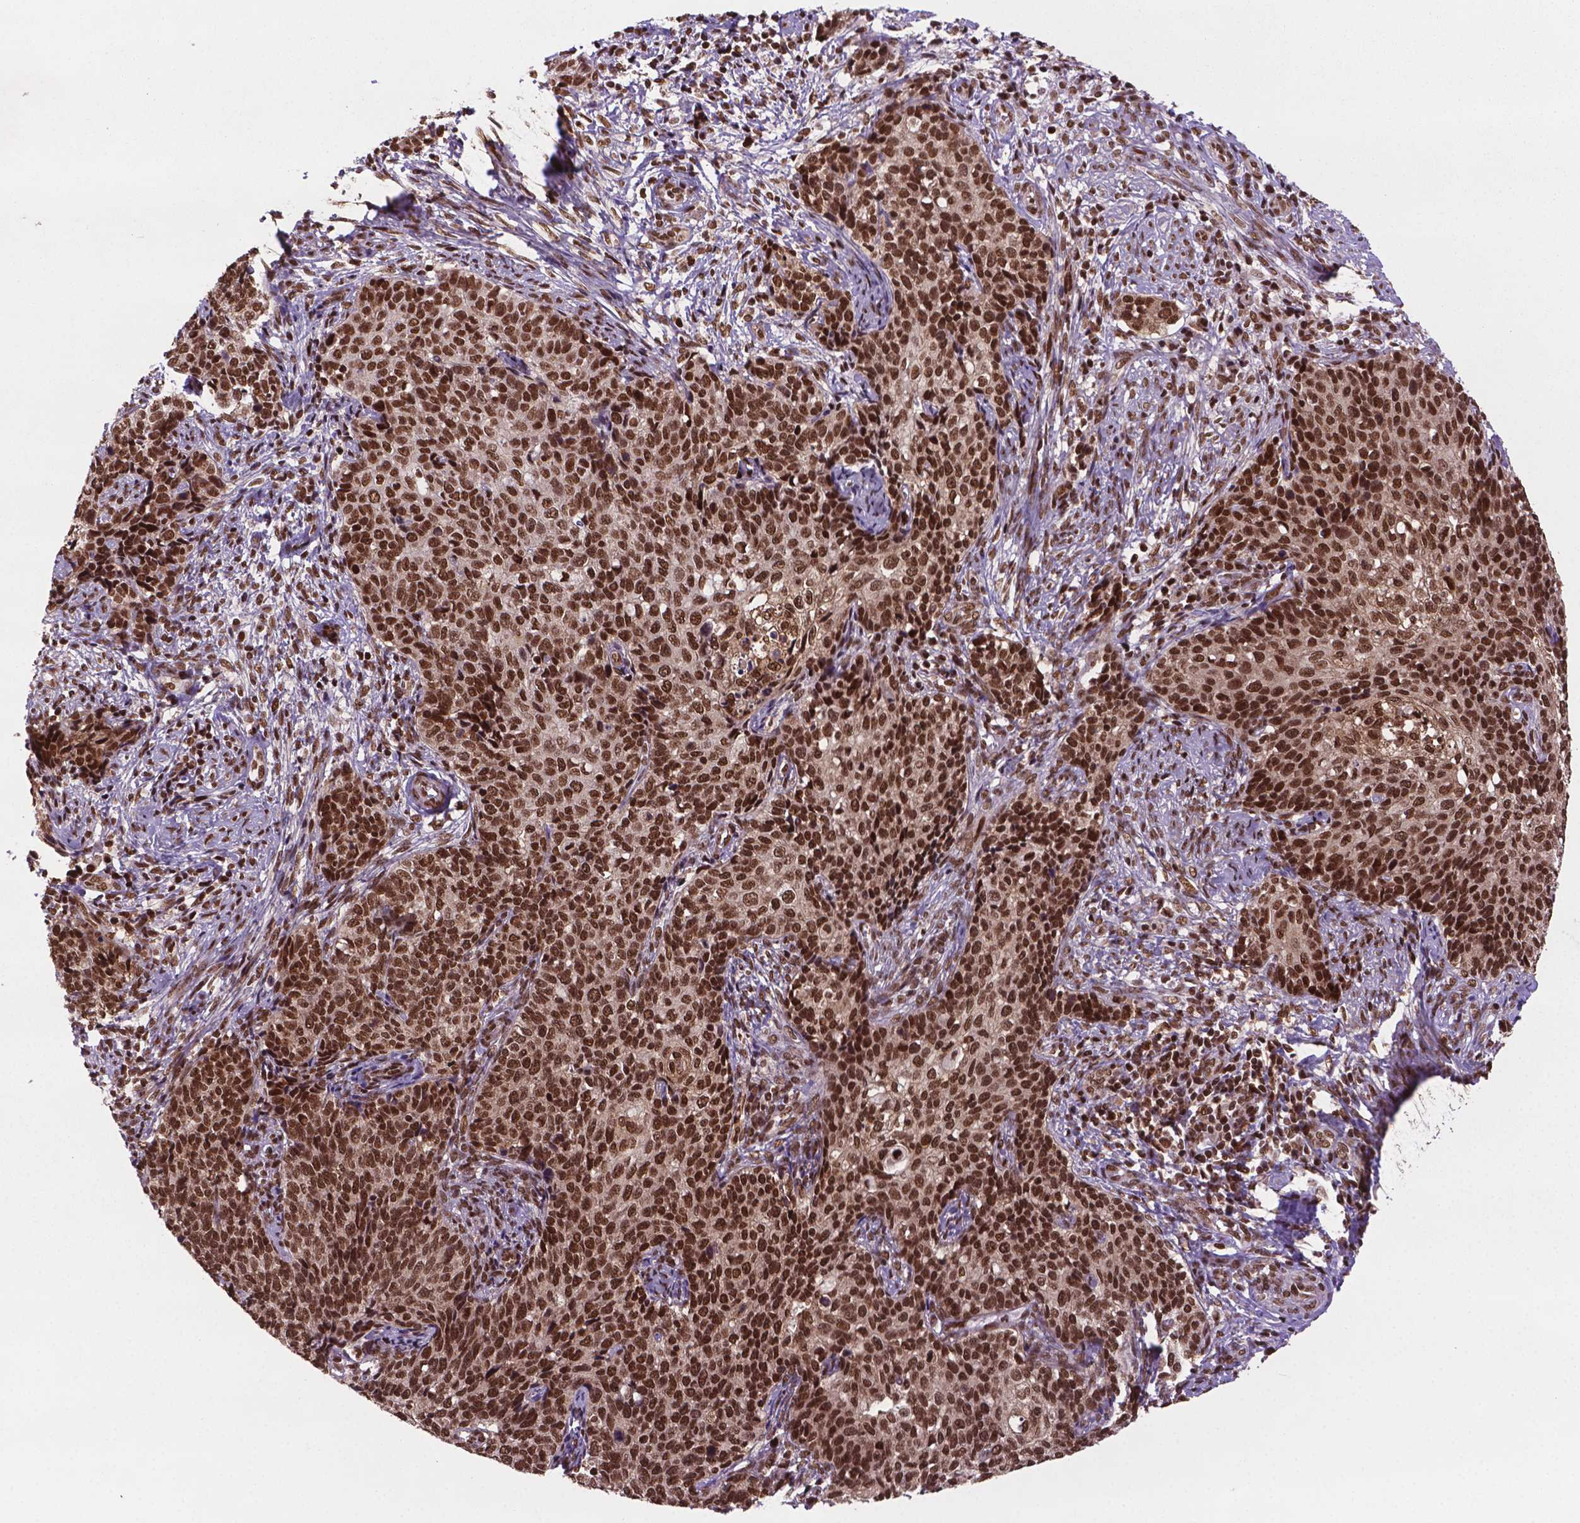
{"staining": {"intensity": "strong", "quantity": ">75%", "location": "nuclear"}, "tissue": "cervical cancer", "cell_type": "Tumor cells", "image_type": "cancer", "snomed": [{"axis": "morphology", "description": "Squamous cell carcinoma, NOS"}, {"axis": "topography", "description": "Cervix"}], "caption": "Brown immunohistochemical staining in human cervical squamous cell carcinoma exhibits strong nuclear positivity in approximately >75% of tumor cells. (brown staining indicates protein expression, while blue staining denotes nuclei).", "gene": "SIRT6", "patient": {"sex": "female", "age": 39}}